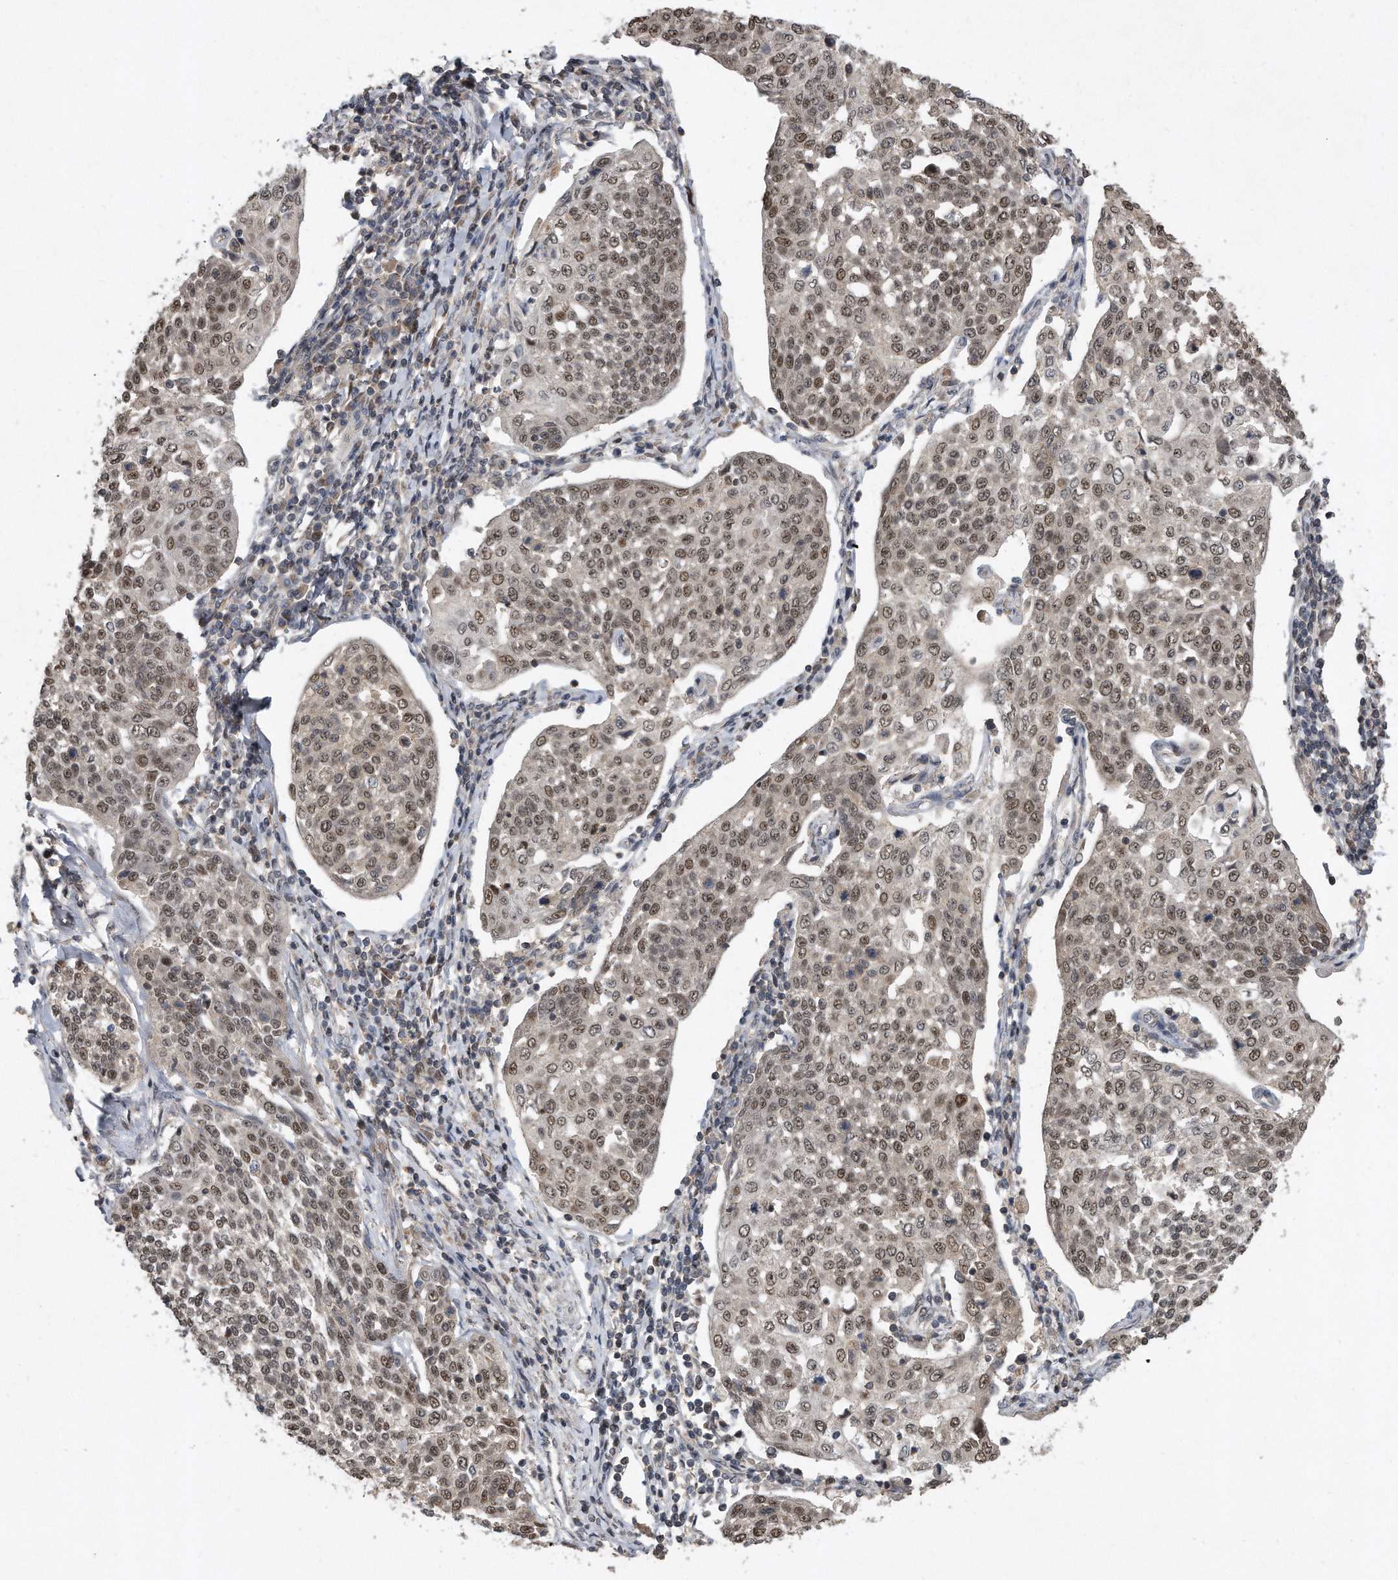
{"staining": {"intensity": "moderate", "quantity": ">75%", "location": "nuclear"}, "tissue": "cervical cancer", "cell_type": "Tumor cells", "image_type": "cancer", "snomed": [{"axis": "morphology", "description": "Squamous cell carcinoma, NOS"}, {"axis": "topography", "description": "Cervix"}], "caption": "Tumor cells demonstrate medium levels of moderate nuclear positivity in approximately >75% of cells in human cervical cancer (squamous cell carcinoma). Nuclei are stained in blue.", "gene": "PGBD2", "patient": {"sex": "female", "age": 34}}